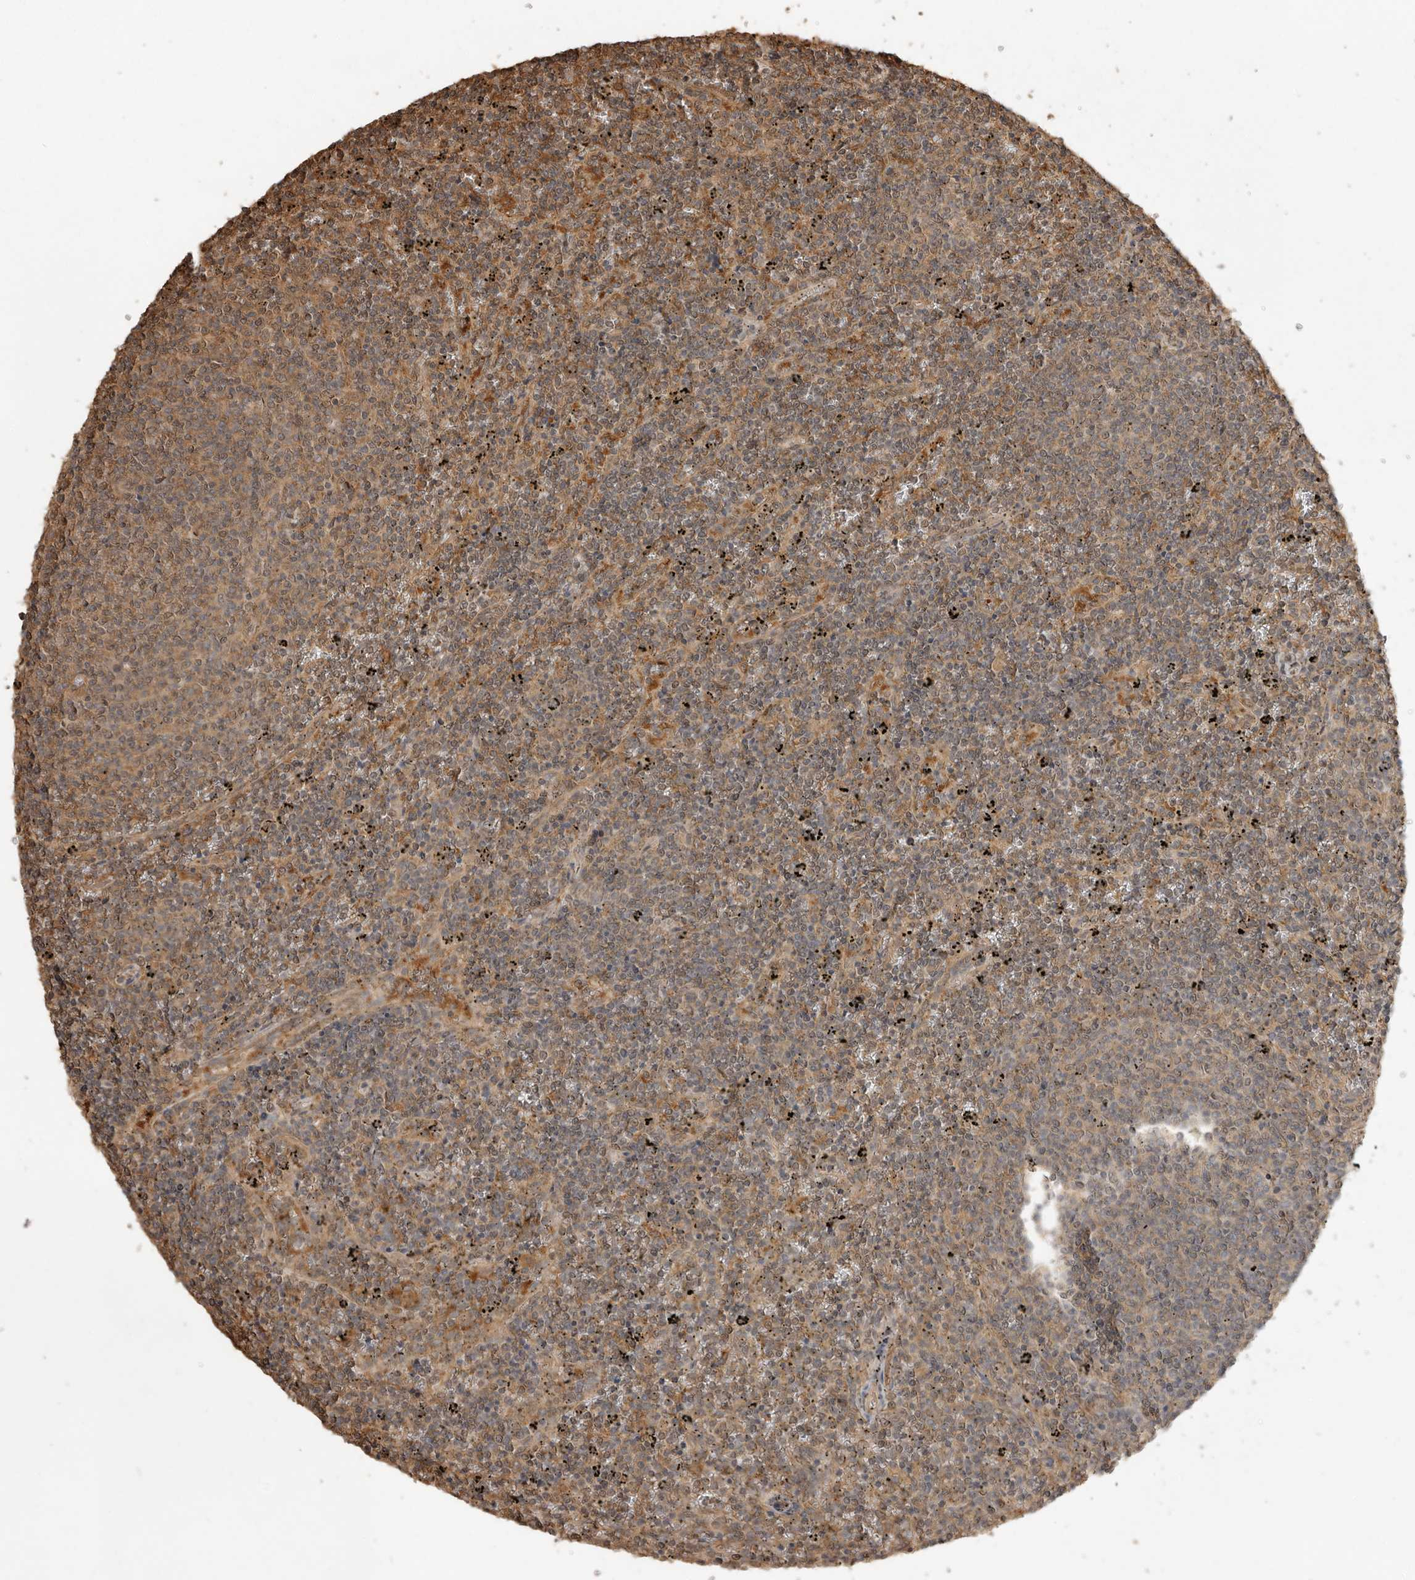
{"staining": {"intensity": "weak", "quantity": ">75%", "location": "cytoplasmic/membranous"}, "tissue": "lymphoma", "cell_type": "Tumor cells", "image_type": "cancer", "snomed": [{"axis": "morphology", "description": "Malignant lymphoma, non-Hodgkin's type, Low grade"}, {"axis": "topography", "description": "Spleen"}], "caption": "Immunohistochemistry of human lymphoma exhibits low levels of weak cytoplasmic/membranous staining in about >75% of tumor cells.", "gene": "JAG2", "patient": {"sex": "female", "age": 50}}